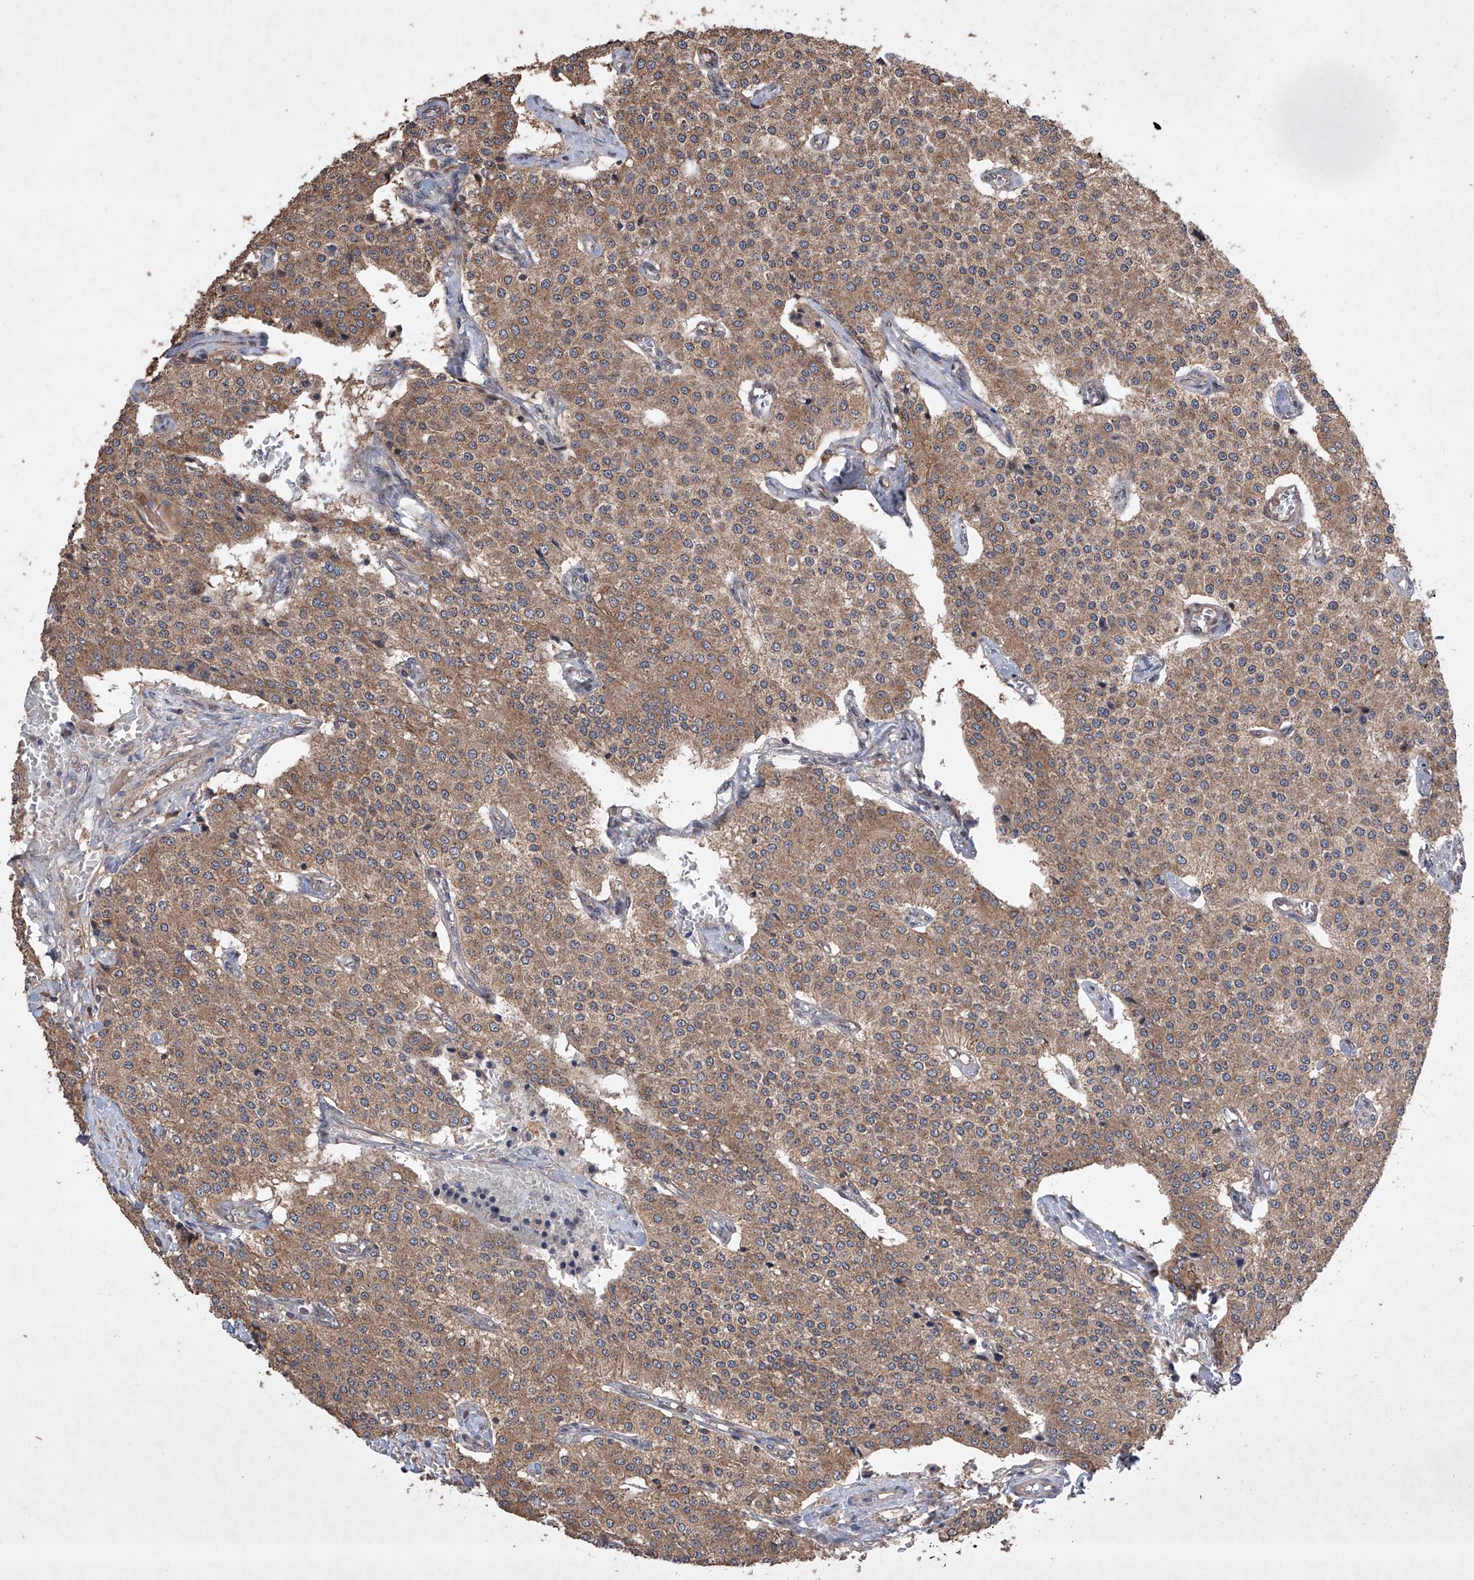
{"staining": {"intensity": "moderate", "quantity": ">75%", "location": "cytoplasmic/membranous"}, "tissue": "carcinoid", "cell_type": "Tumor cells", "image_type": "cancer", "snomed": [{"axis": "morphology", "description": "Carcinoid, malignant, NOS"}, {"axis": "topography", "description": "Colon"}], "caption": "Immunohistochemical staining of human carcinoid (malignant) shows medium levels of moderate cytoplasmic/membranous staining in approximately >75% of tumor cells.", "gene": "LURAP1", "patient": {"sex": "female", "age": 52}}